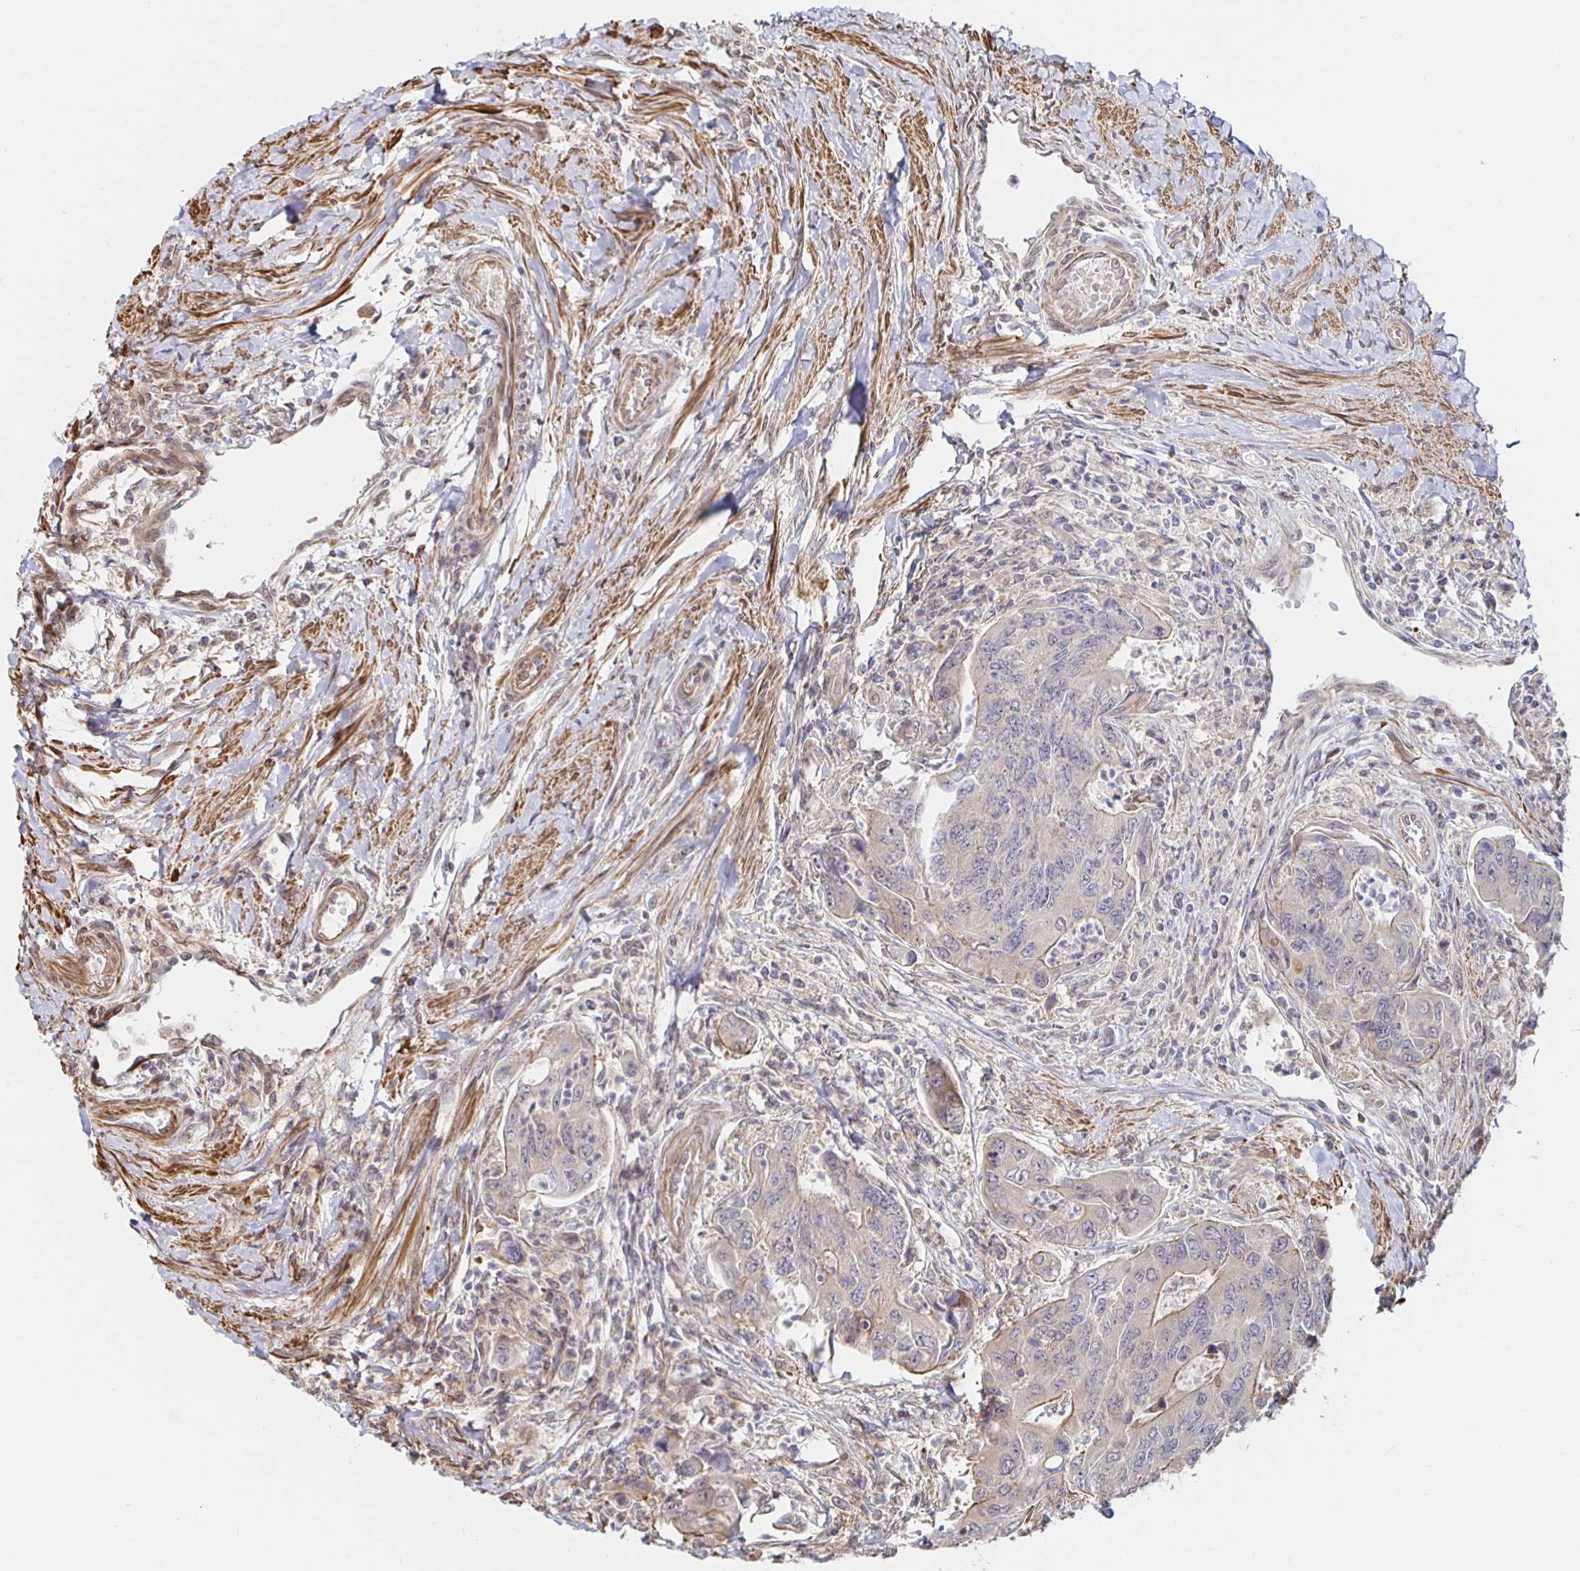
{"staining": {"intensity": "weak", "quantity": "<25%", "location": "cytoplasmic/membranous"}, "tissue": "colorectal cancer", "cell_type": "Tumor cells", "image_type": "cancer", "snomed": [{"axis": "morphology", "description": "Adenocarcinoma, NOS"}, {"axis": "topography", "description": "Colon"}], "caption": "A histopathology image of colorectal adenocarcinoma stained for a protein demonstrates no brown staining in tumor cells.", "gene": "STRAP", "patient": {"sex": "female", "age": 67}}